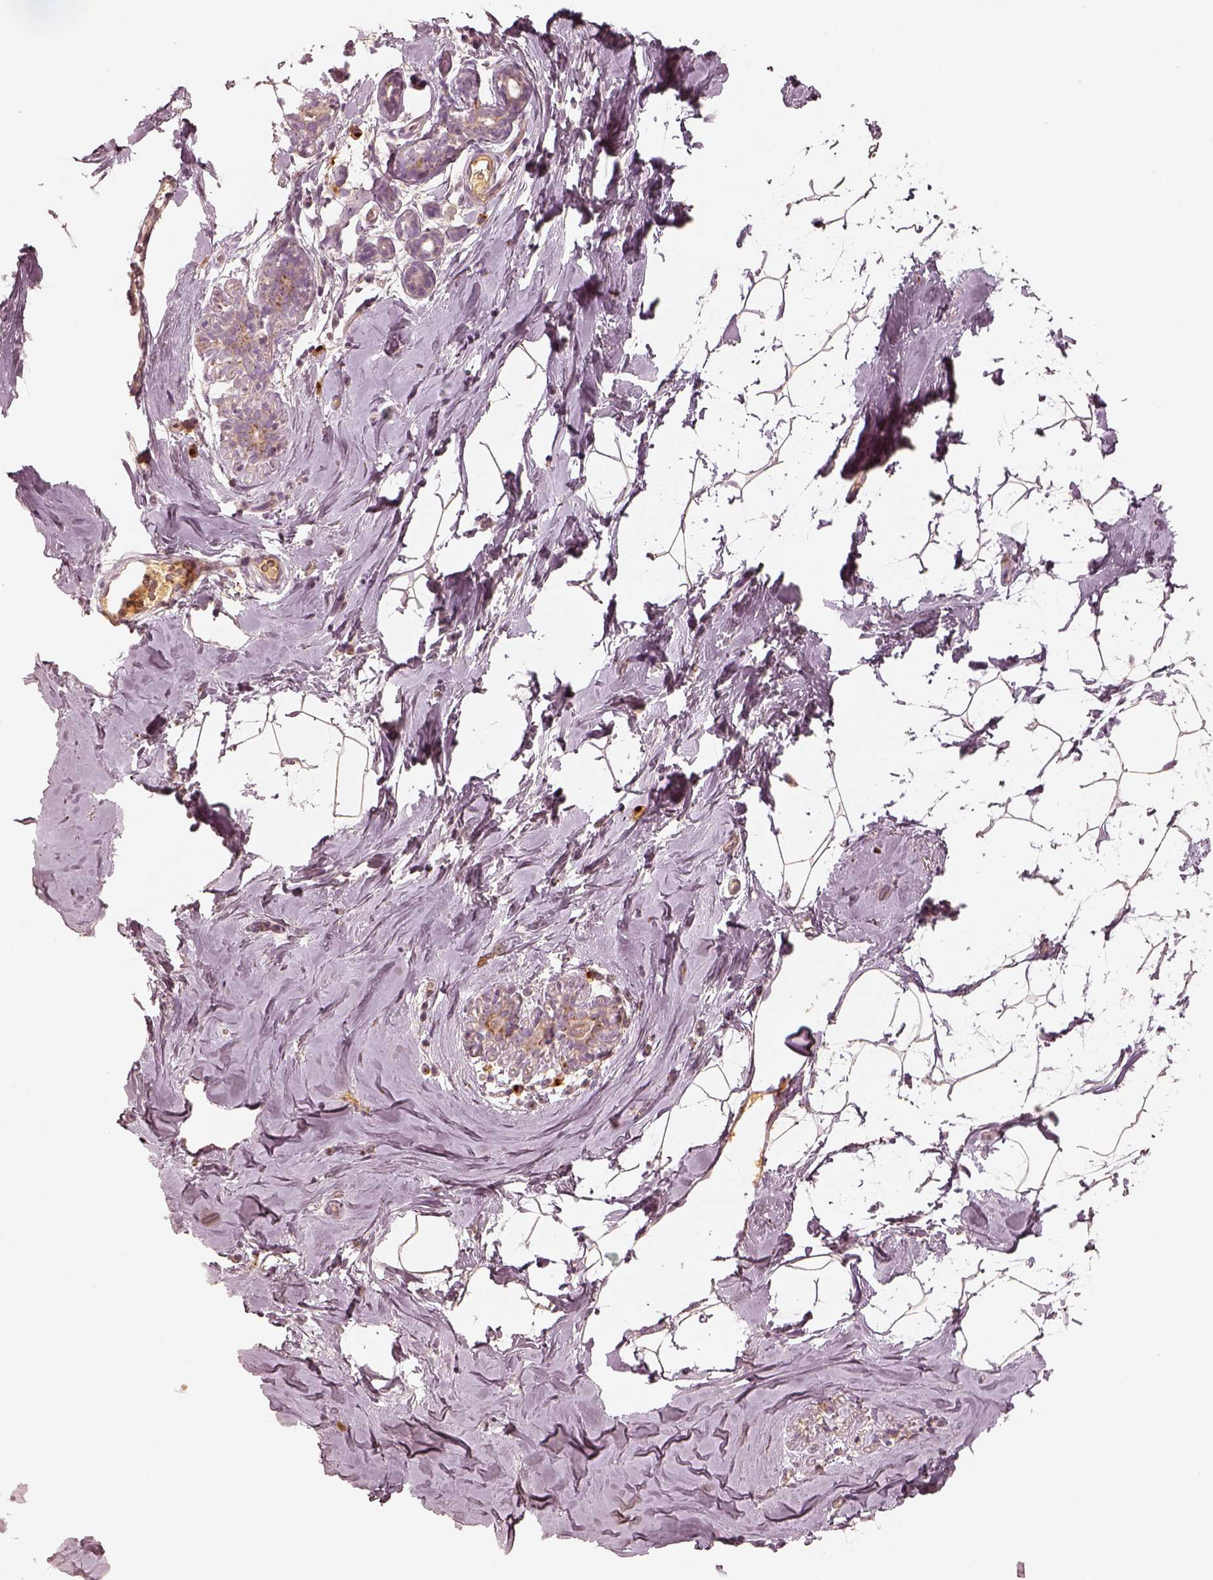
{"staining": {"intensity": "negative", "quantity": "none", "location": "none"}, "tissue": "breast", "cell_type": "Adipocytes", "image_type": "normal", "snomed": [{"axis": "morphology", "description": "Normal tissue, NOS"}, {"axis": "topography", "description": "Breast"}], "caption": "The immunohistochemistry histopathology image has no significant staining in adipocytes of breast.", "gene": "GORASP2", "patient": {"sex": "female", "age": 32}}